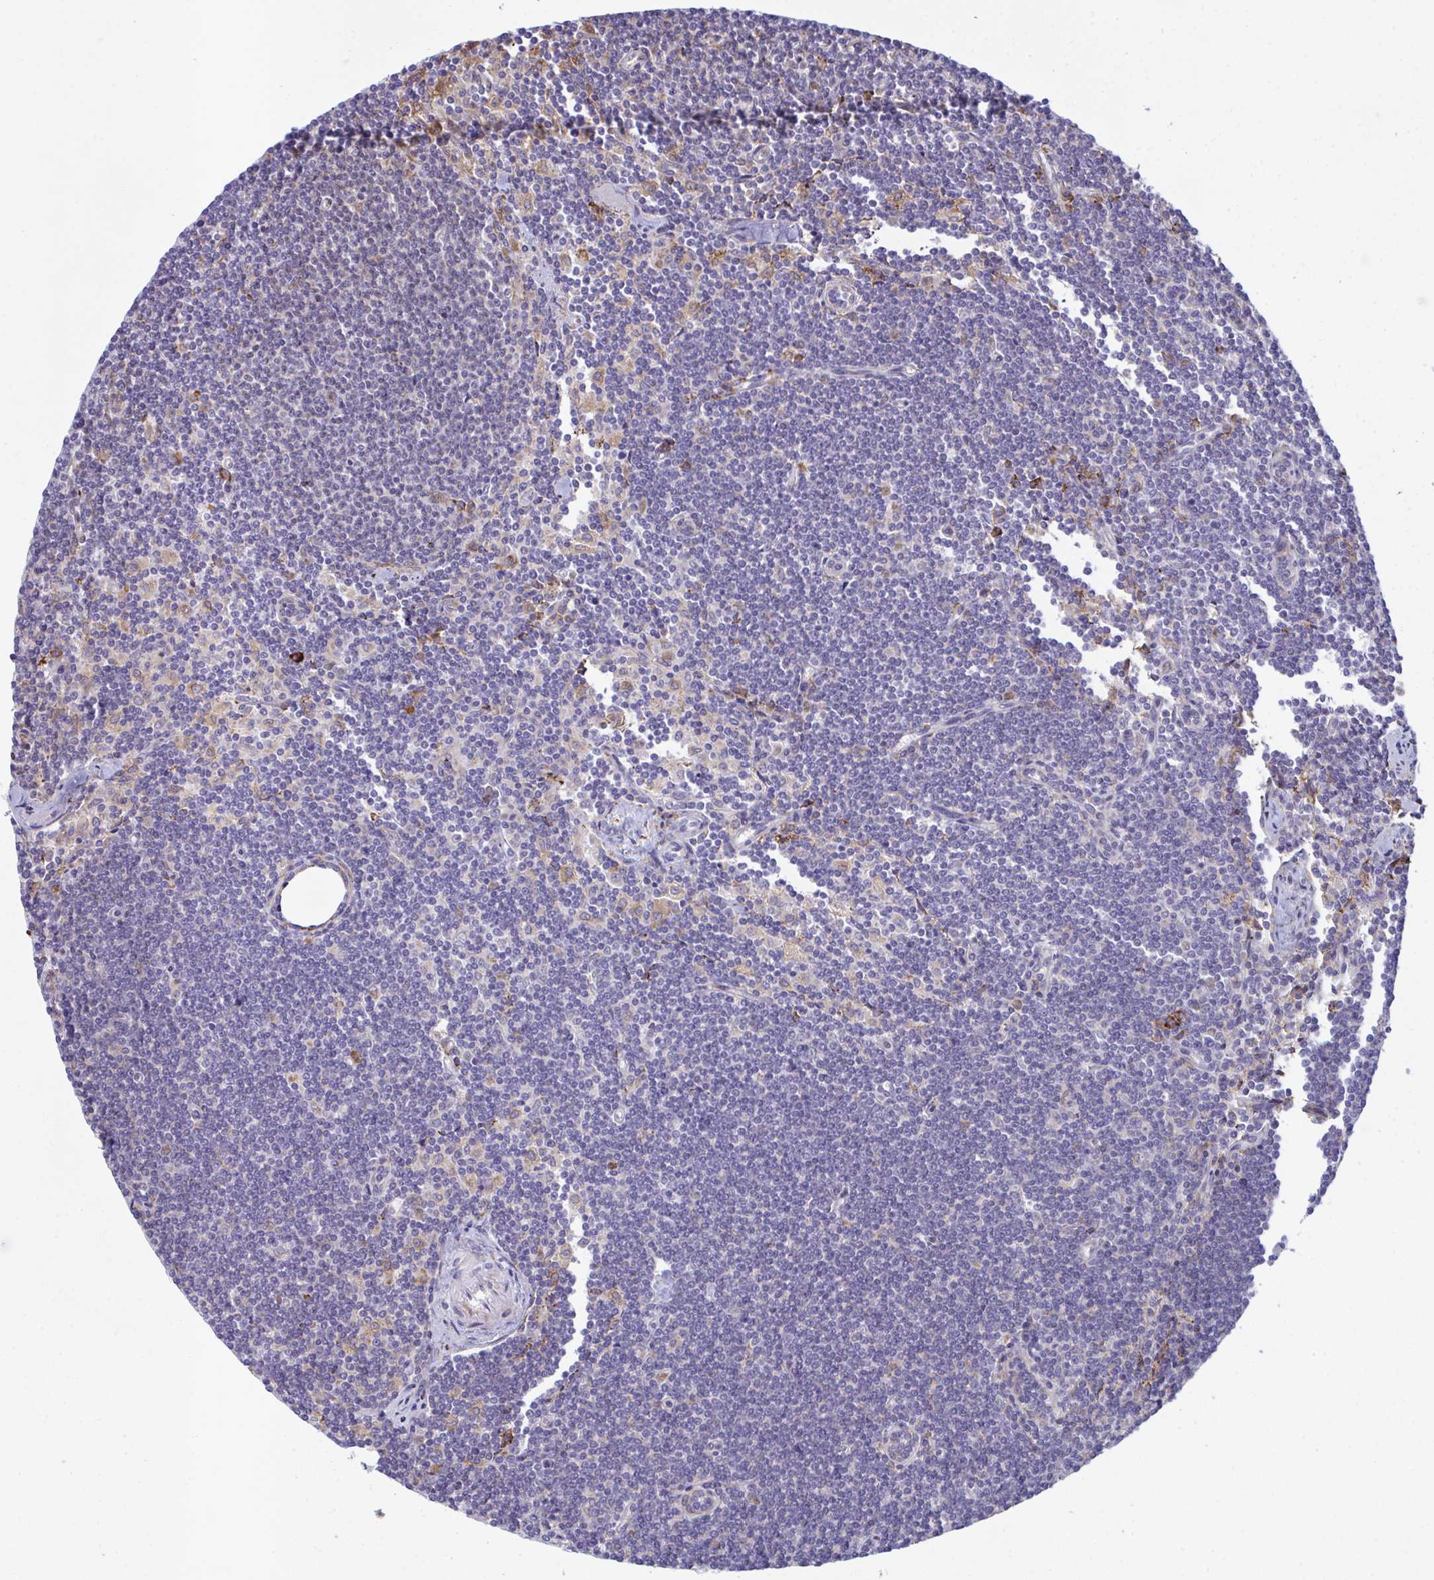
{"staining": {"intensity": "negative", "quantity": "none", "location": "none"}, "tissue": "lymphoma", "cell_type": "Tumor cells", "image_type": "cancer", "snomed": [{"axis": "morphology", "description": "Malignant lymphoma, non-Hodgkin's type, Low grade"}, {"axis": "topography", "description": "Lymph node"}], "caption": "An IHC image of malignant lymphoma, non-Hodgkin's type (low-grade) is shown. There is no staining in tumor cells of malignant lymphoma, non-Hodgkin's type (low-grade).", "gene": "PEAK3", "patient": {"sex": "female", "age": 73}}